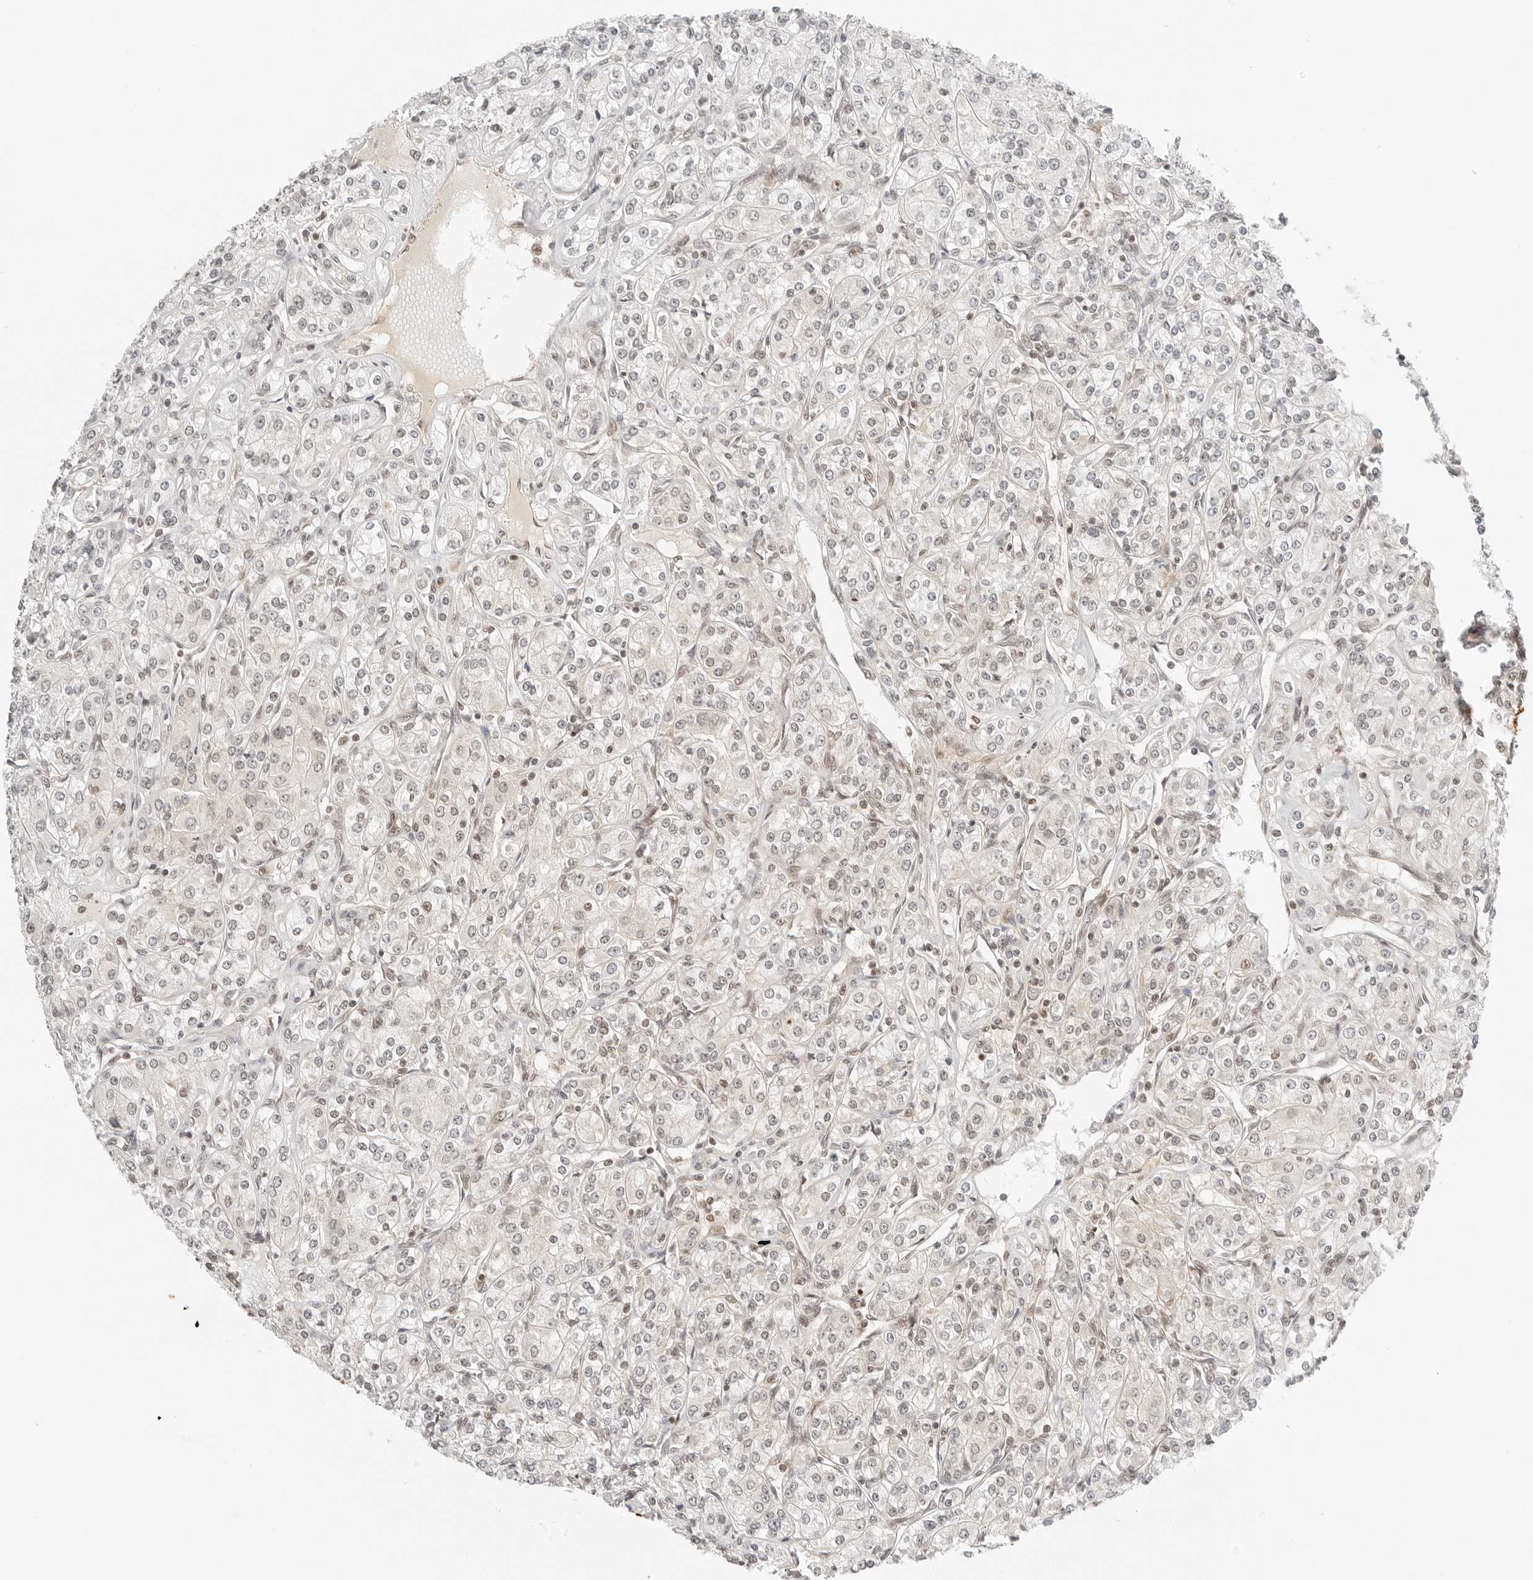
{"staining": {"intensity": "weak", "quantity": "<25%", "location": "nuclear"}, "tissue": "renal cancer", "cell_type": "Tumor cells", "image_type": "cancer", "snomed": [{"axis": "morphology", "description": "Adenocarcinoma, NOS"}, {"axis": "topography", "description": "Kidney"}], "caption": "The image demonstrates no significant positivity in tumor cells of renal cancer (adenocarcinoma).", "gene": "CRTC2", "patient": {"sex": "male", "age": 77}}